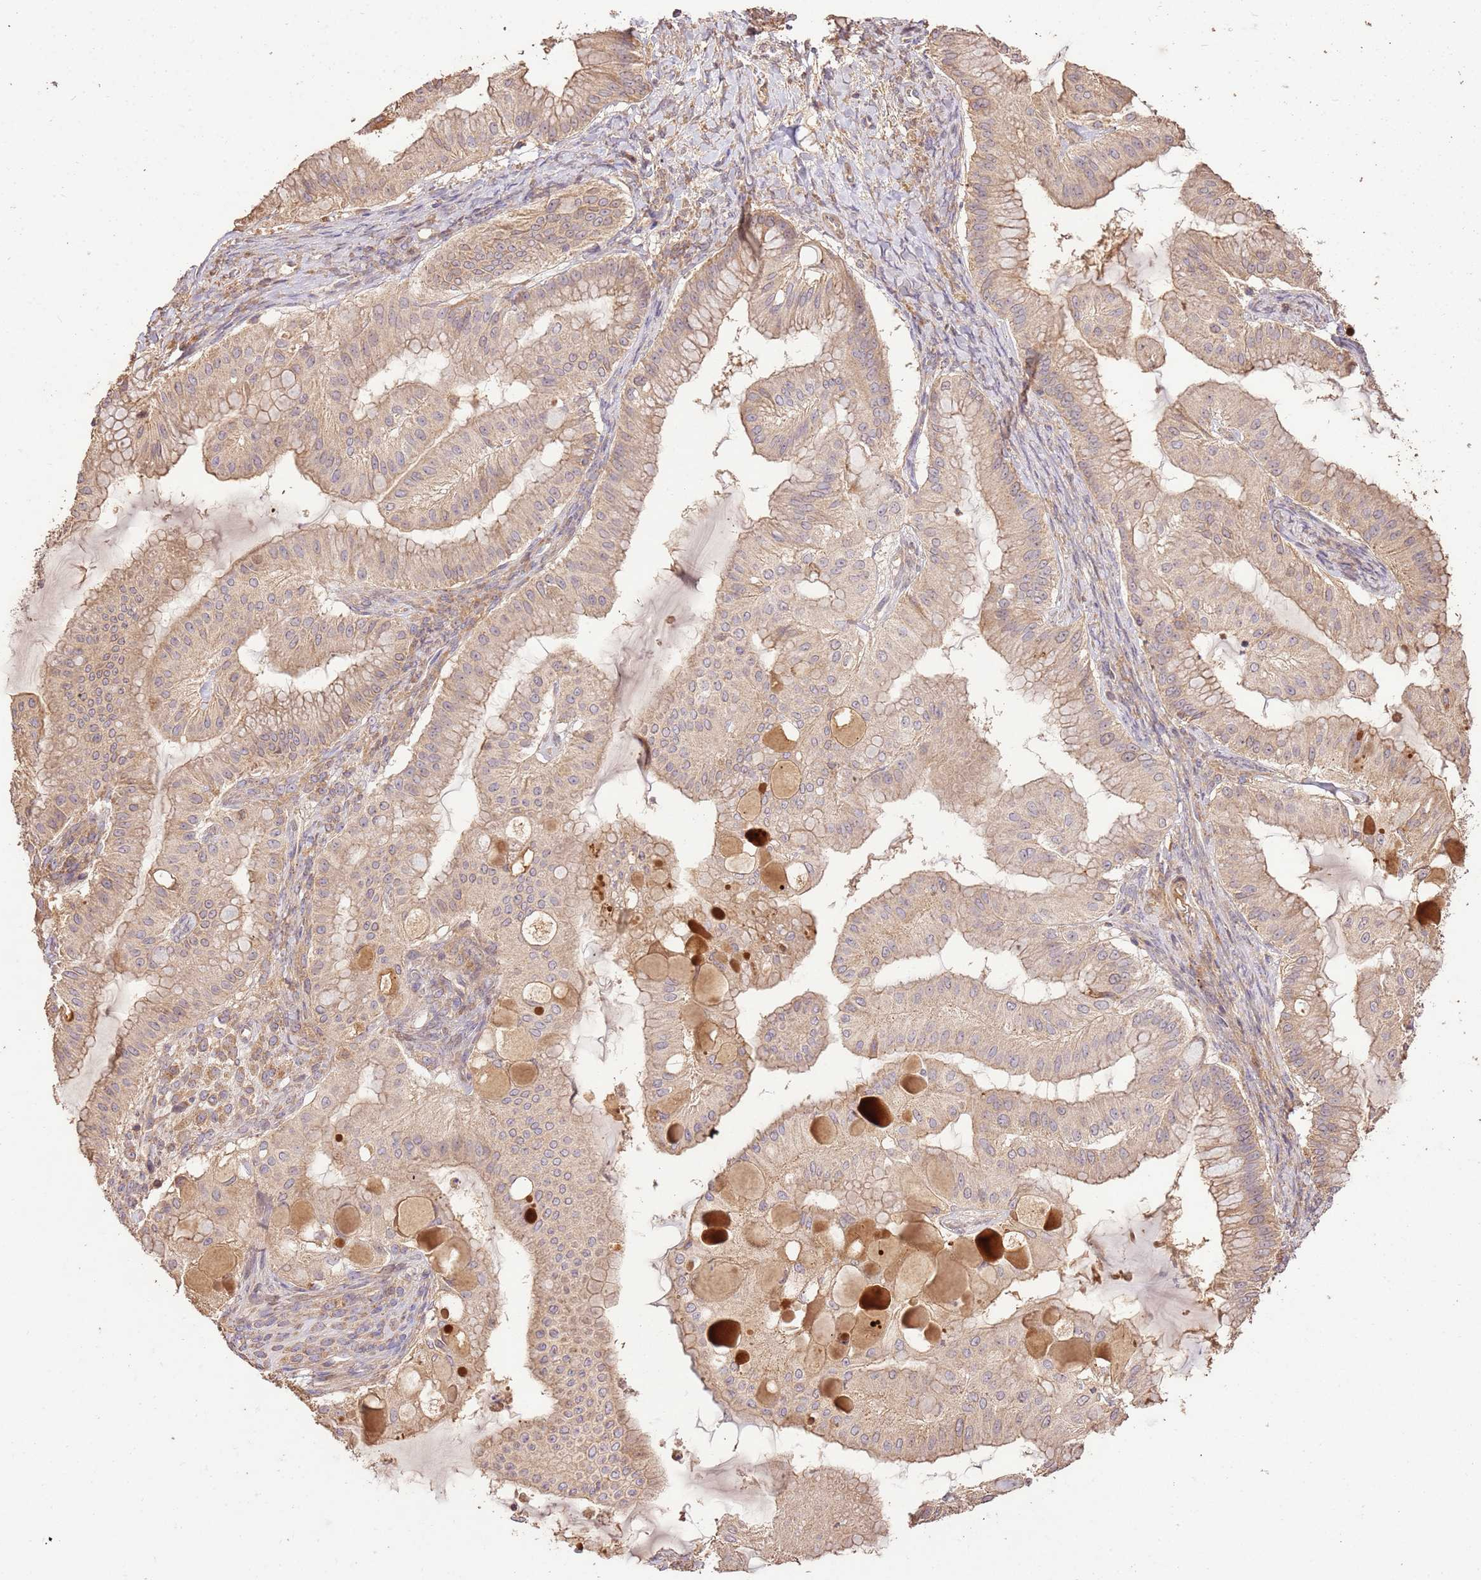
{"staining": {"intensity": "weak", "quantity": ">75%", "location": "cytoplasmic/membranous"}, "tissue": "ovarian cancer", "cell_type": "Tumor cells", "image_type": "cancer", "snomed": [{"axis": "morphology", "description": "Cystadenocarcinoma, mucinous, NOS"}, {"axis": "topography", "description": "Ovary"}], "caption": "IHC (DAB) staining of ovarian cancer displays weak cytoplasmic/membranous protein expression in about >75% of tumor cells.", "gene": "CEP55", "patient": {"sex": "female", "age": 61}}